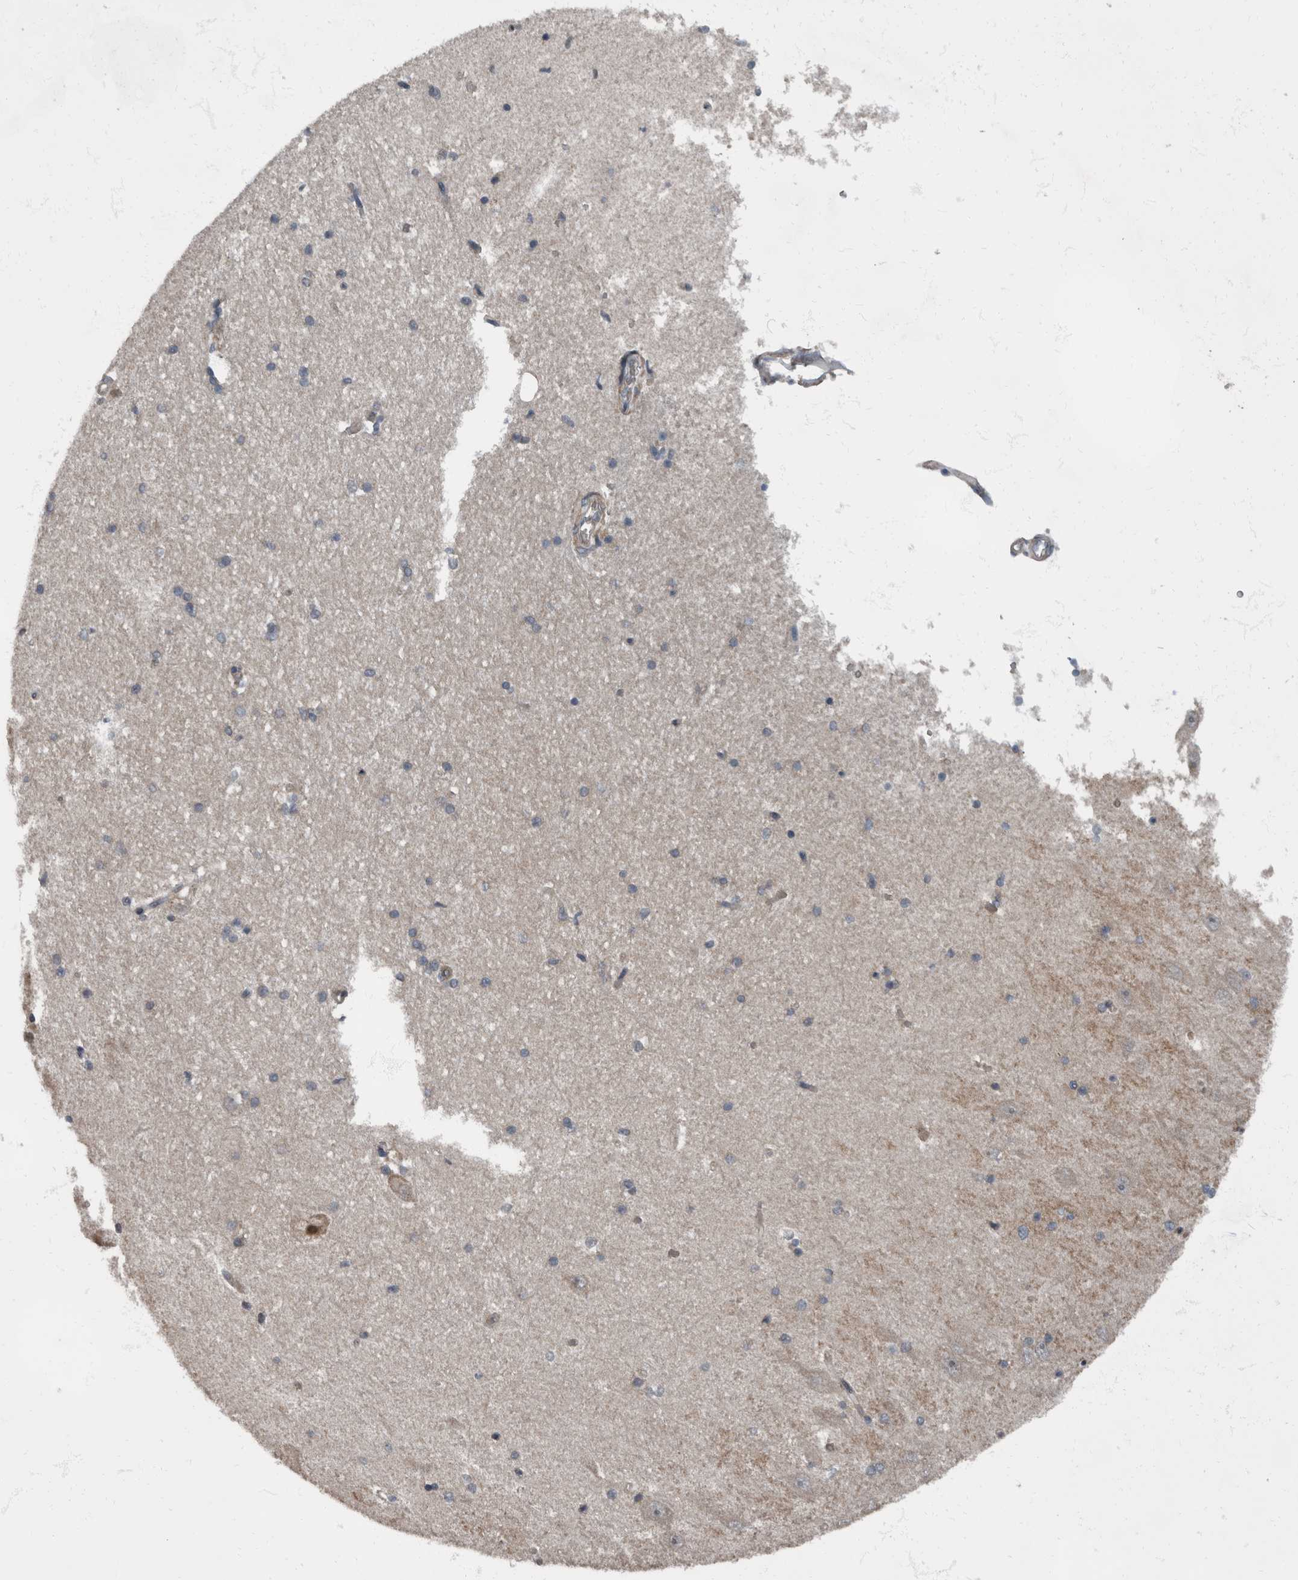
{"staining": {"intensity": "negative", "quantity": "none", "location": "none"}, "tissue": "hippocampus", "cell_type": "Glial cells", "image_type": "normal", "snomed": [{"axis": "morphology", "description": "Normal tissue, NOS"}, {"axis": "topography", "description": "Hippocampus"}], "caption": "Glial cells are negative for protein expression in benign human hippocampus. (Brightfield microscopy of DAB immunohistochemistry (IHC) at high magnification).", "gene": "RABGGTB", "patient": {"sex": "male", "age": 45}}